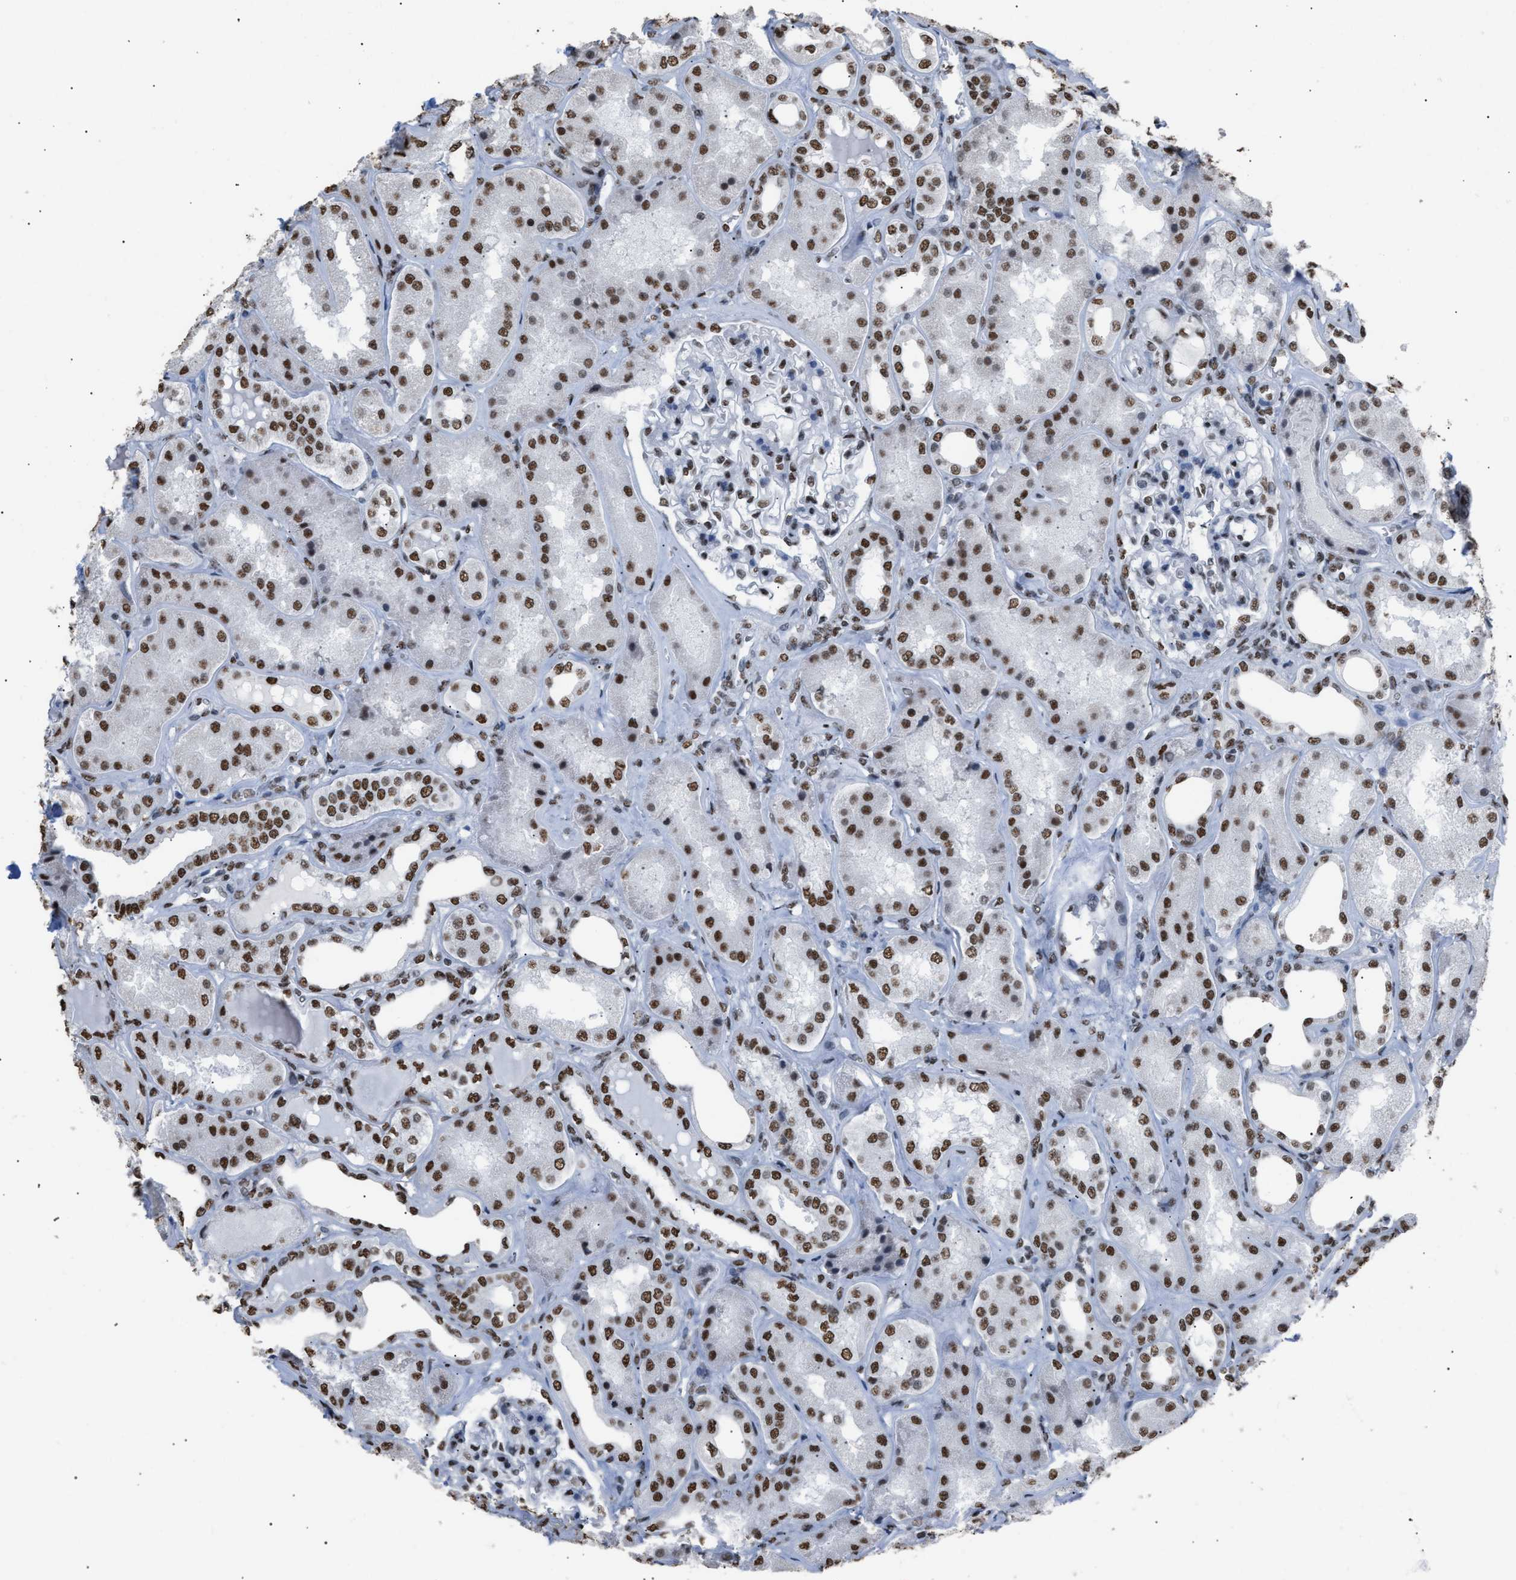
{"staining": {"intensity": "moderate", "quantity": "25%-75%", "location": "nuclear"}, "tissue": "kidney", "cell_type": "Cells in glomeruli", "image_type": "normal", "snomed": [{"axis": "morphology", "description": "Normal tissue, NOS"}, {"axis": "topography", "description": "Kidney"}], "caption": "Immunohistochemical staining of normal human kidney demonstrates 25%-75% levels of moderate nuclear protein staining in approximately 25%-75% of cells in glomeruli.", "gene": "CCAR2", "patient": {"sex": "female", "age": 56}}